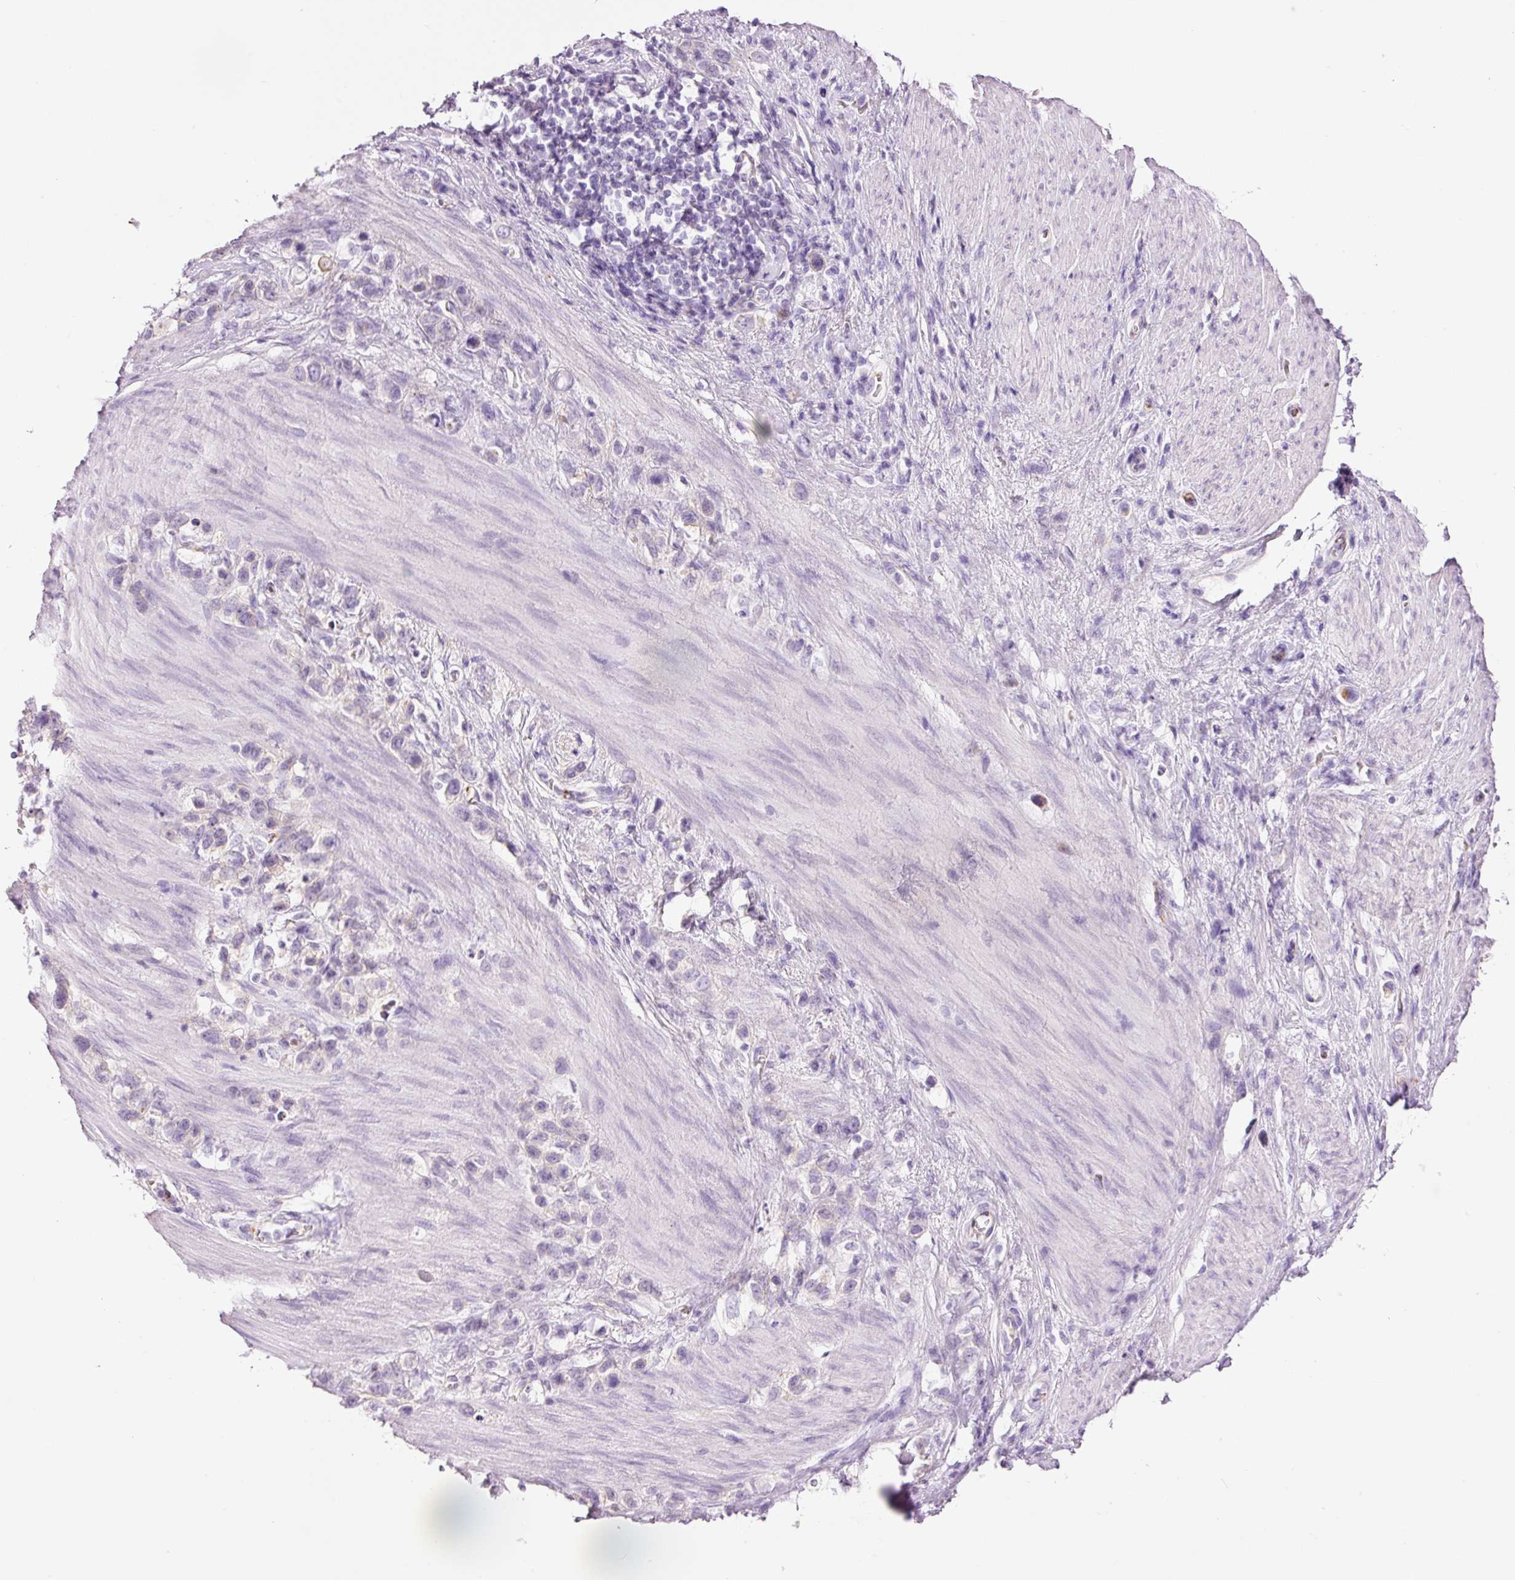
{"staining": {"intensity": "moderate", "quantity": "25%-75%", "location": "cytoplasmic/membranous"}, "tissue": "stomach cancer", "cell_type": "Tumor cells", "image_type": "cancer", "snomed": [{"axis": "morphology", "description": "Adenocarcinoma, NOS"}, {"axis": "topography", "description": "Stomach"}], "caption": "This histopathology image displays stomach cancer (adenocarcinoma) stained with immunohistochemistry (IHC) to label a protein in brown. The cytoplasmic/membranous of tumor cells show moderate positivity for the protein. Nuclei are counter-stained blue.", "gene": "HSPA4L", "patient": {"sex": "female", "age": 65}}